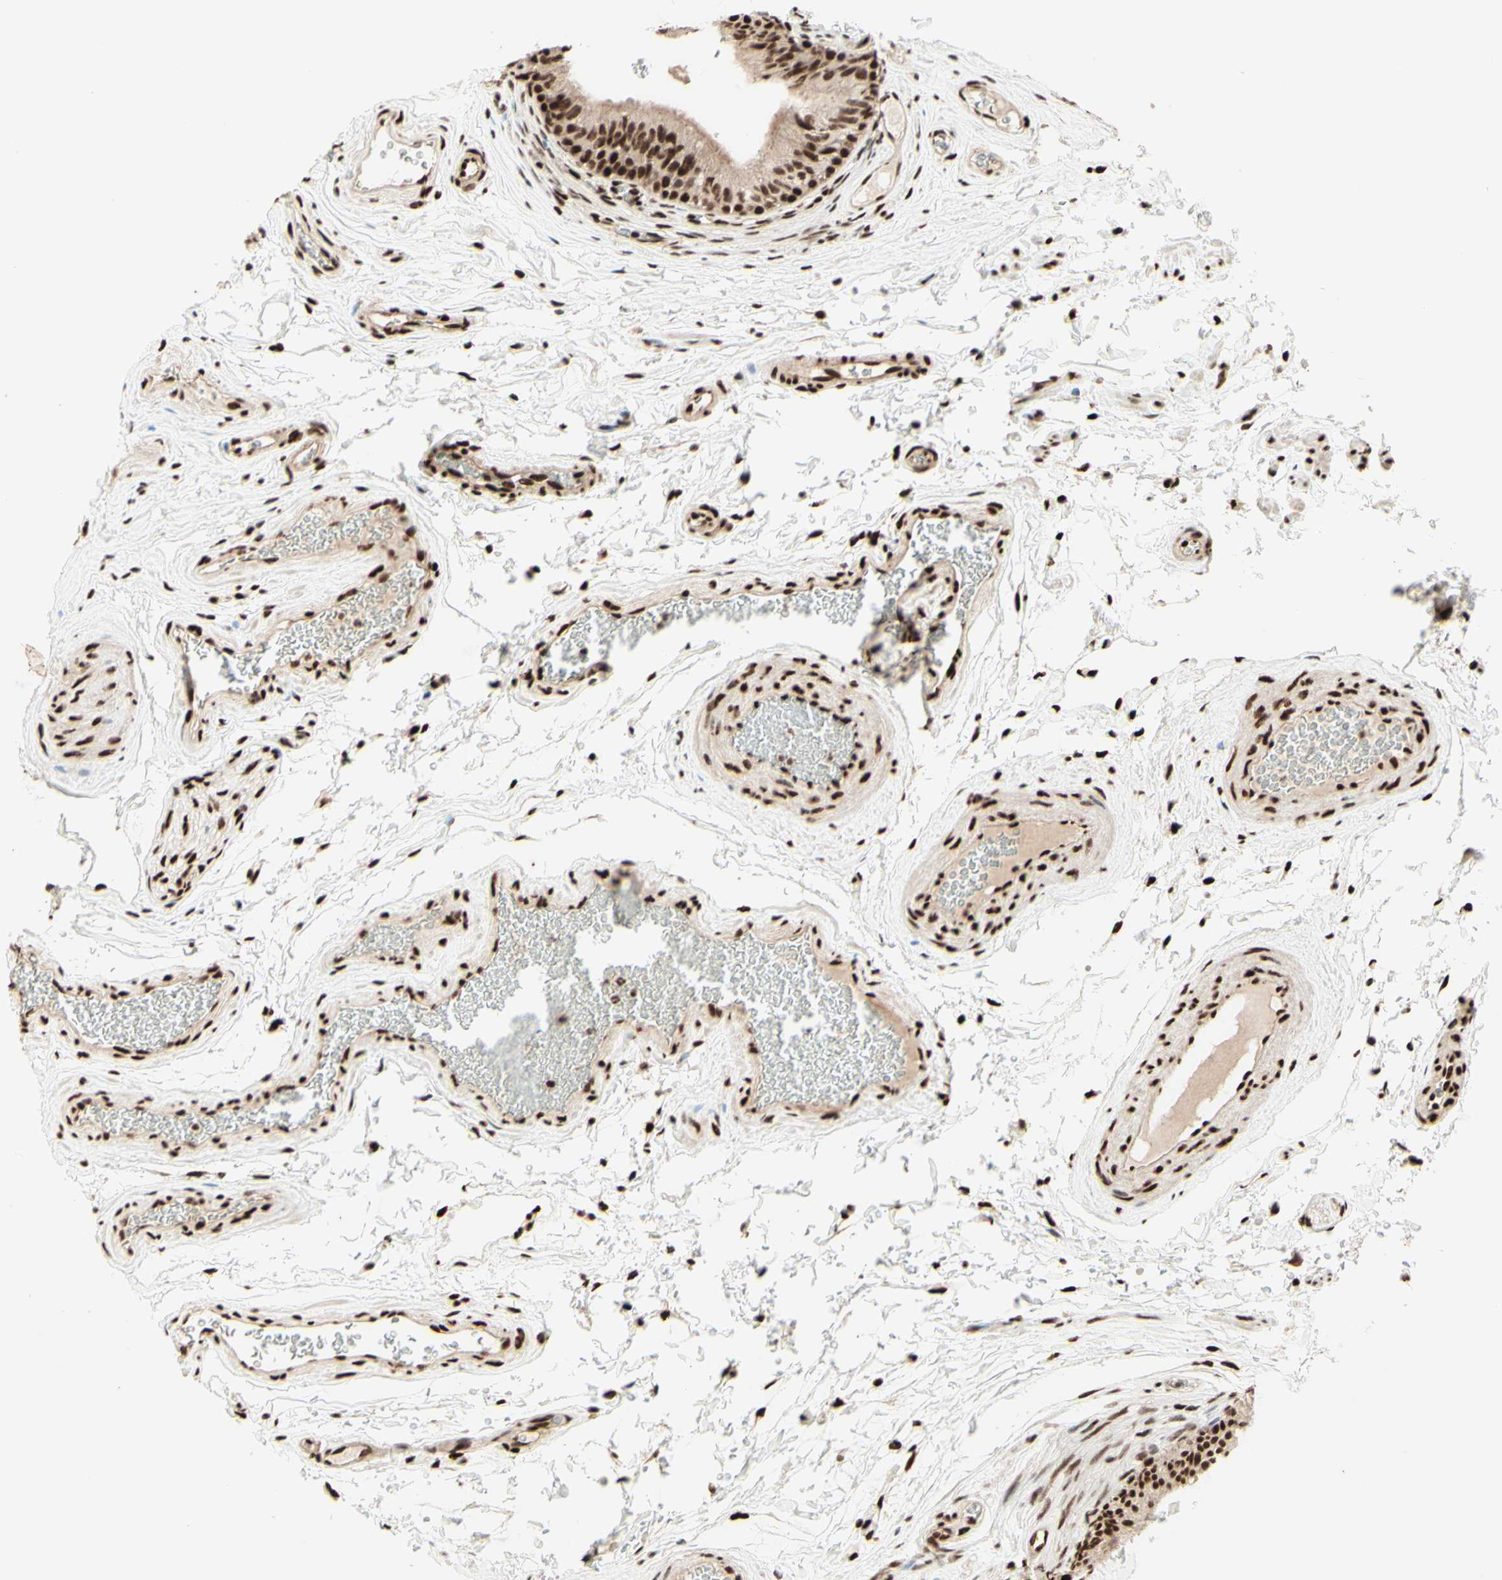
{"staining": {"intensity": "strong", "quantity": ">75%", "location": "nuclear"}, "tissue": "epididymis", "cell_type": "Glandular cells", "image_type": "normal", "snomed": [{"axis": "morphology", "description": "Normal tissue, NOS"}, {"axis": "topography", "description": "Epididymis"}], "caption": "Protein expression analysis of unremarkable epididymis displays strong nuclear staining in approximately >75% of glandular cells.", "gene": "NR3C1", "patient": {"sex": "male", "age": 36}}